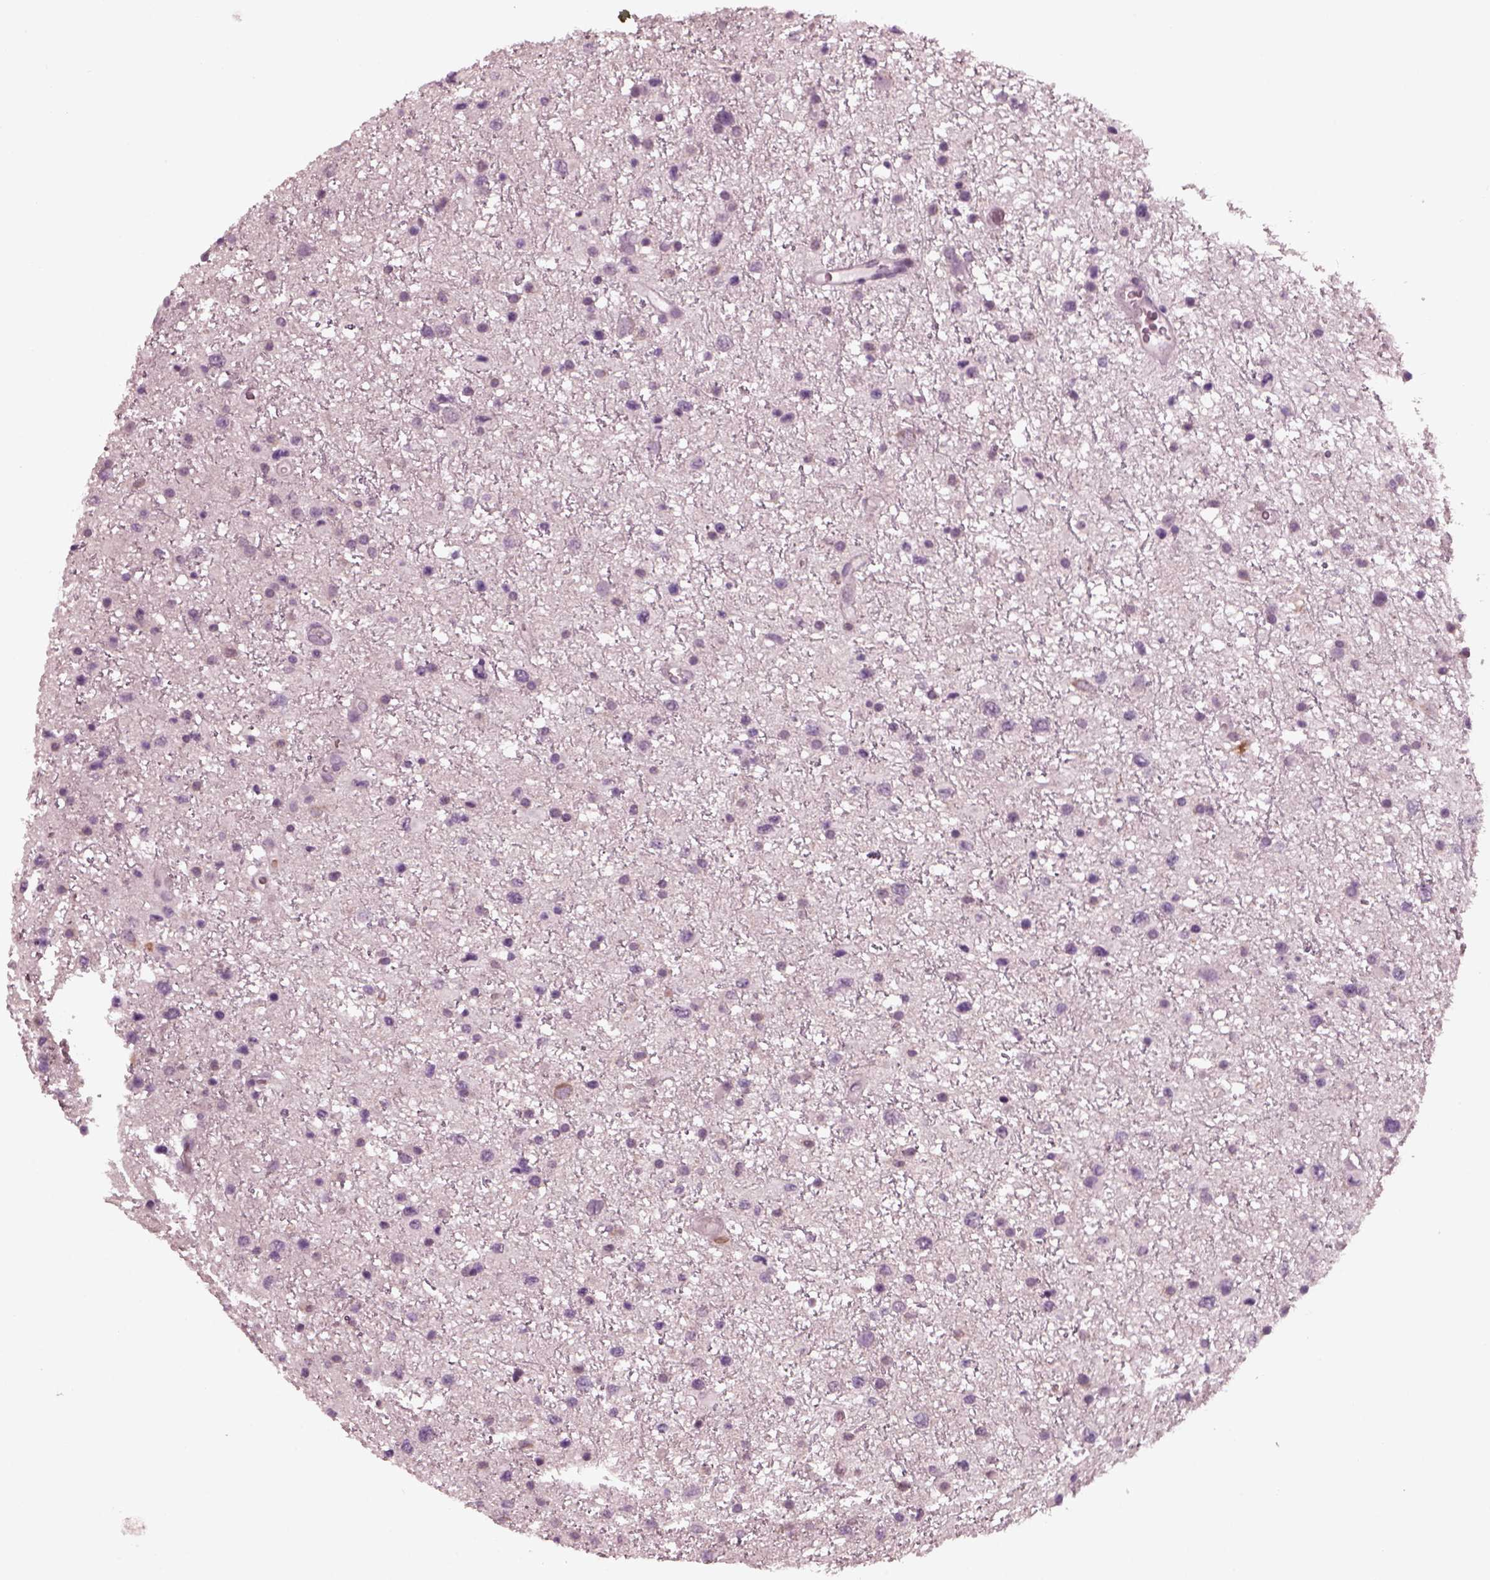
{"staining": {"intensity": "negative", "quantity": "none", "location": "none"}, "tissue": "glioma", "cell_type": "Tumor cells", "image_type": "cancer", "snomed": [{"axis": "morphology", "description": "Glioma, malignant, Low grade"}, {"axis": "topography", "description": "Brain"}], "caption": "An image of glioma stained for a protein reveals no brown staining in tumor cells.", "gene": "YY2", "patient": {"sex": "female", "age": 32}}